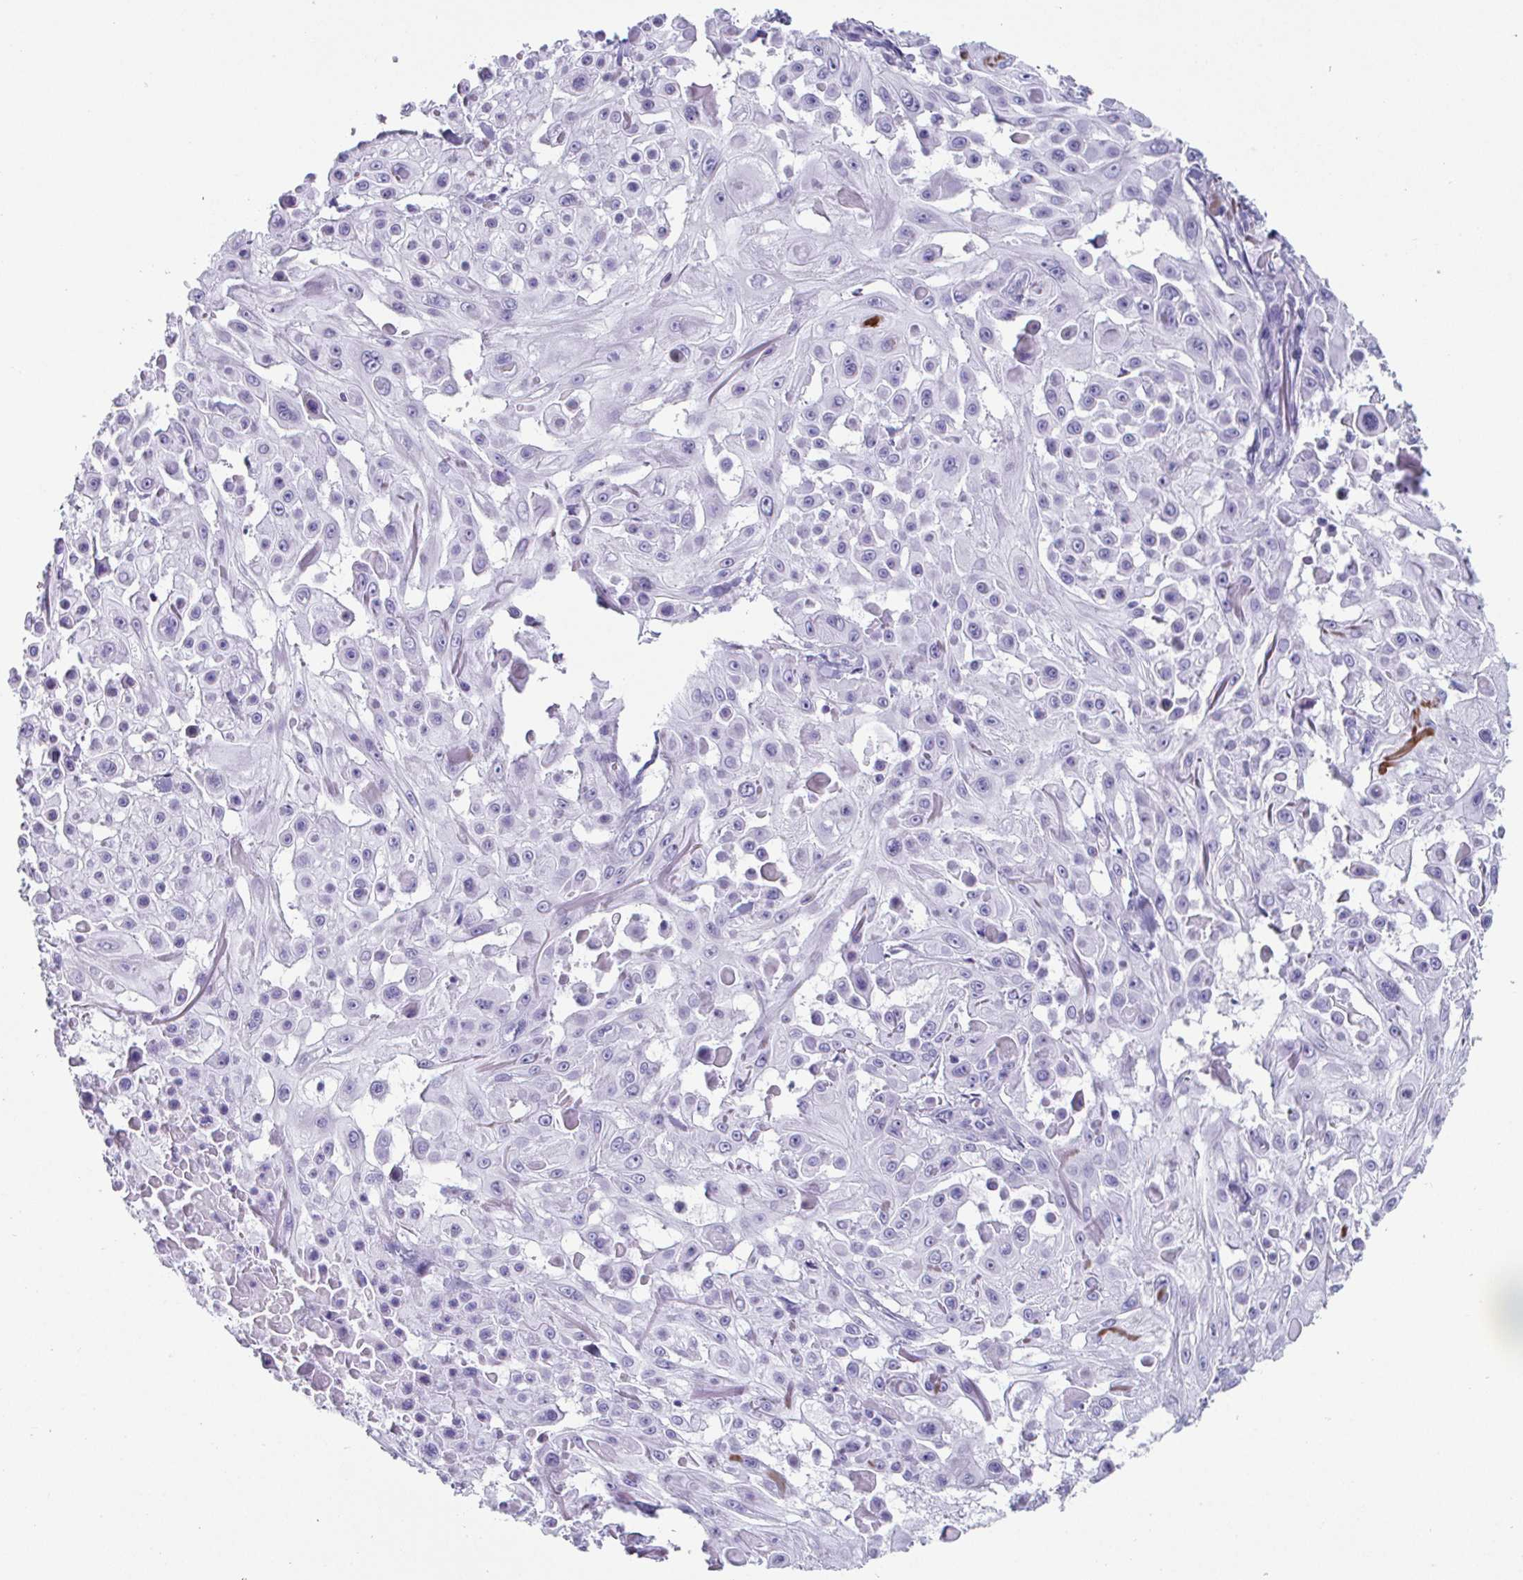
{"staining": {"intensity": "negative", "quantity": "none", "location": "none"}, "tissue": "skin cancer", "cell_type": "Tumor cells", "image_type": "cancer", "snomed": [{"axis": "morphology", "description": "Squamous cell carcinoma, NOS"}, {"axis": "topography", "description": "Skin"}], "caption": "This is a image of immunohistochemistry staining of skin cancer (squamous cell carcinoma), which shows no expression in tumor cells.", "gene": "CREG2", "patient": {"sex": "male", "age": 91}}